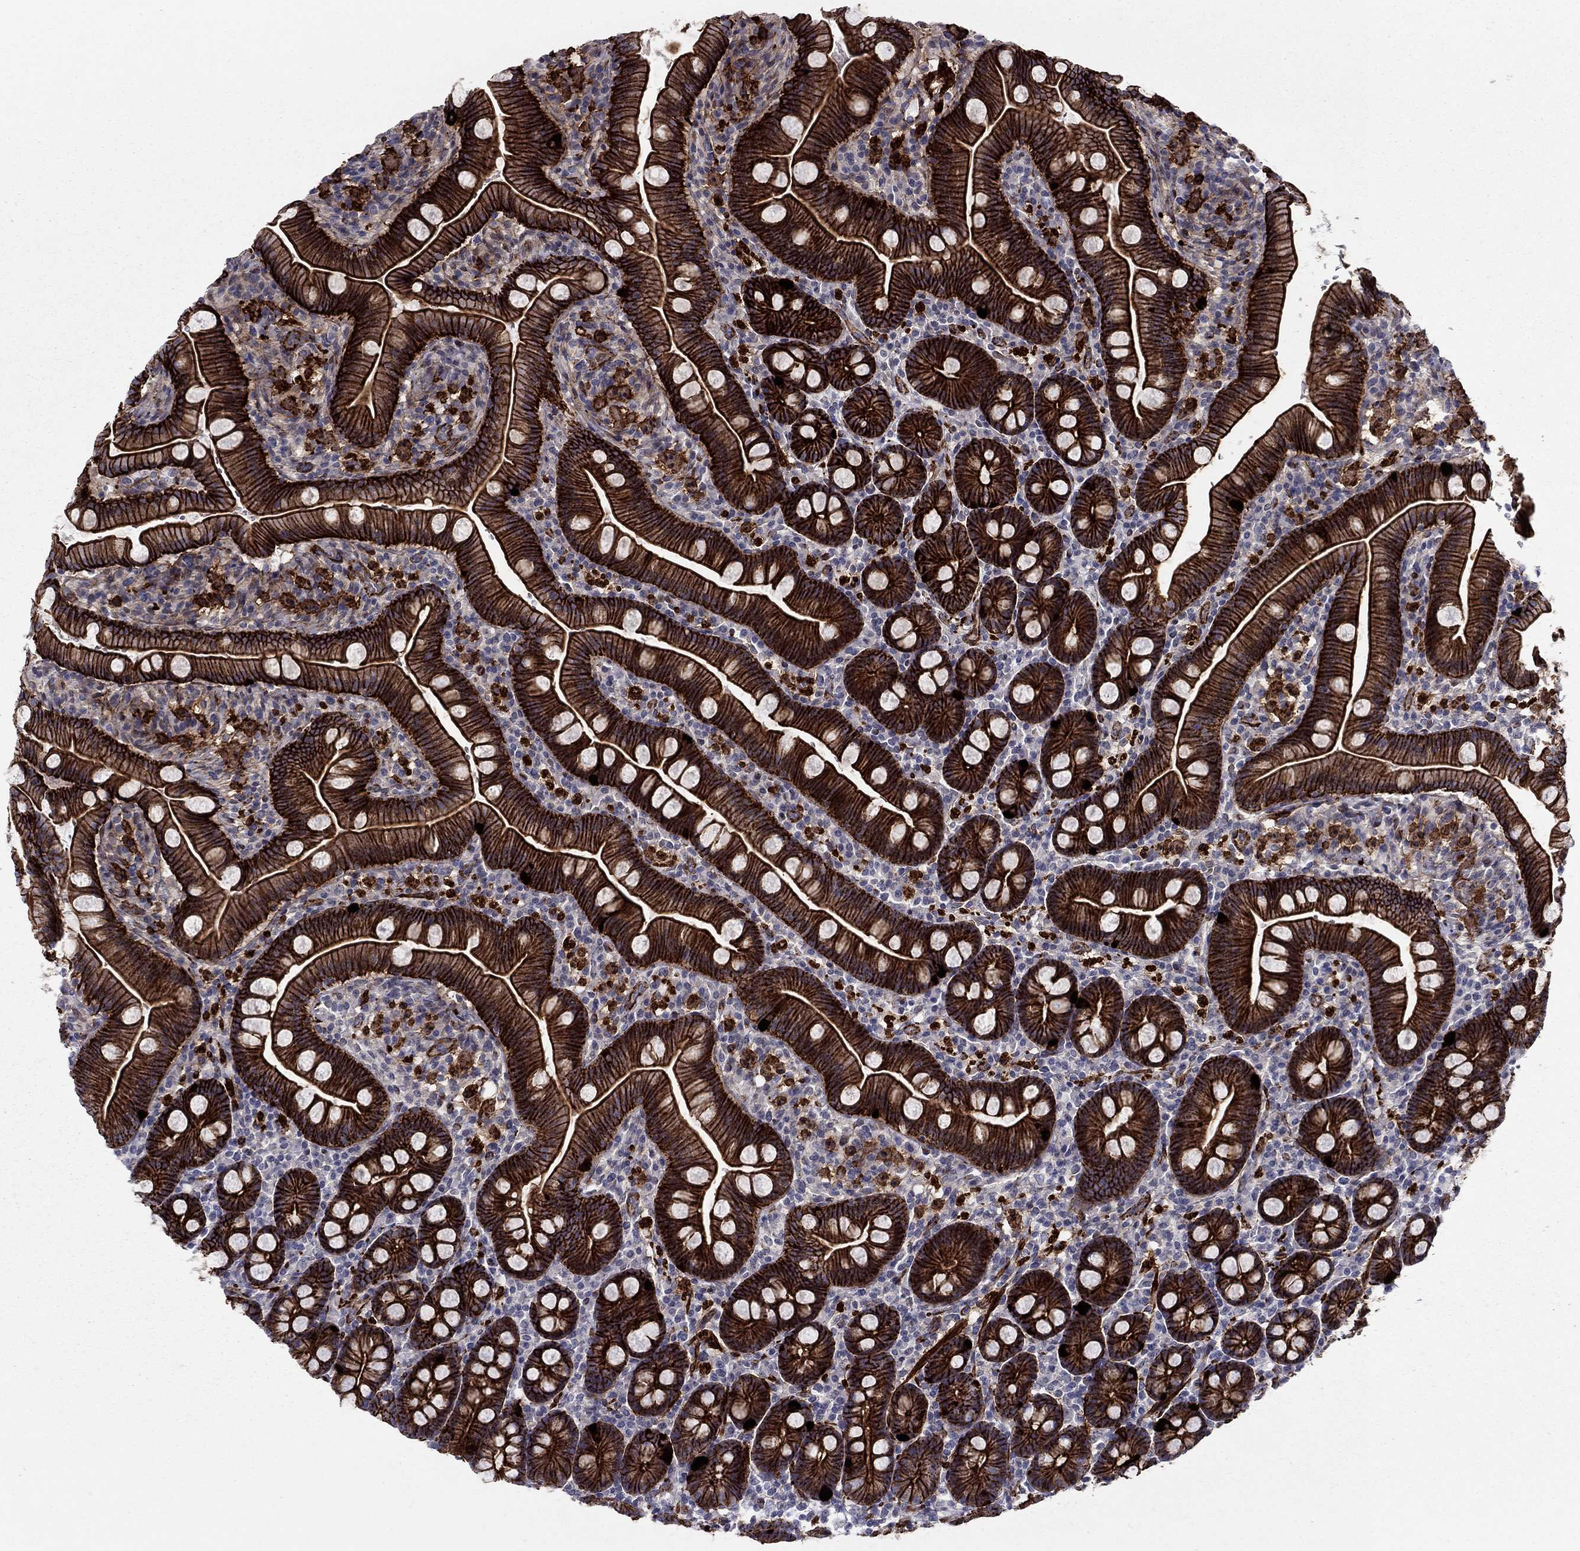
{"staining": {"intensity": "strong", "quantity": ">75%", "location": "cytoplasmic/membranous"}, "tissue": "small intestine", "cell_type": "Glandular cells", "image_type": "normal", "snomed": [{"axis": "morphology", "description": "Normal tissue, NOS"}, {"axis": "topography", "description": "Small intestine"}], "caption": "Strong cytoplasmic/membranous protein expression is seen in approximately >75% of glandular cells in small intestine. Using DAB (3,3'-diaminobenzidine) (brown) and hematoxylin (blue) stains, captured at high magnification using brightfield microscopy.", "gene": "KRBA1", "patient": {"sex": "female", "age": 44}}